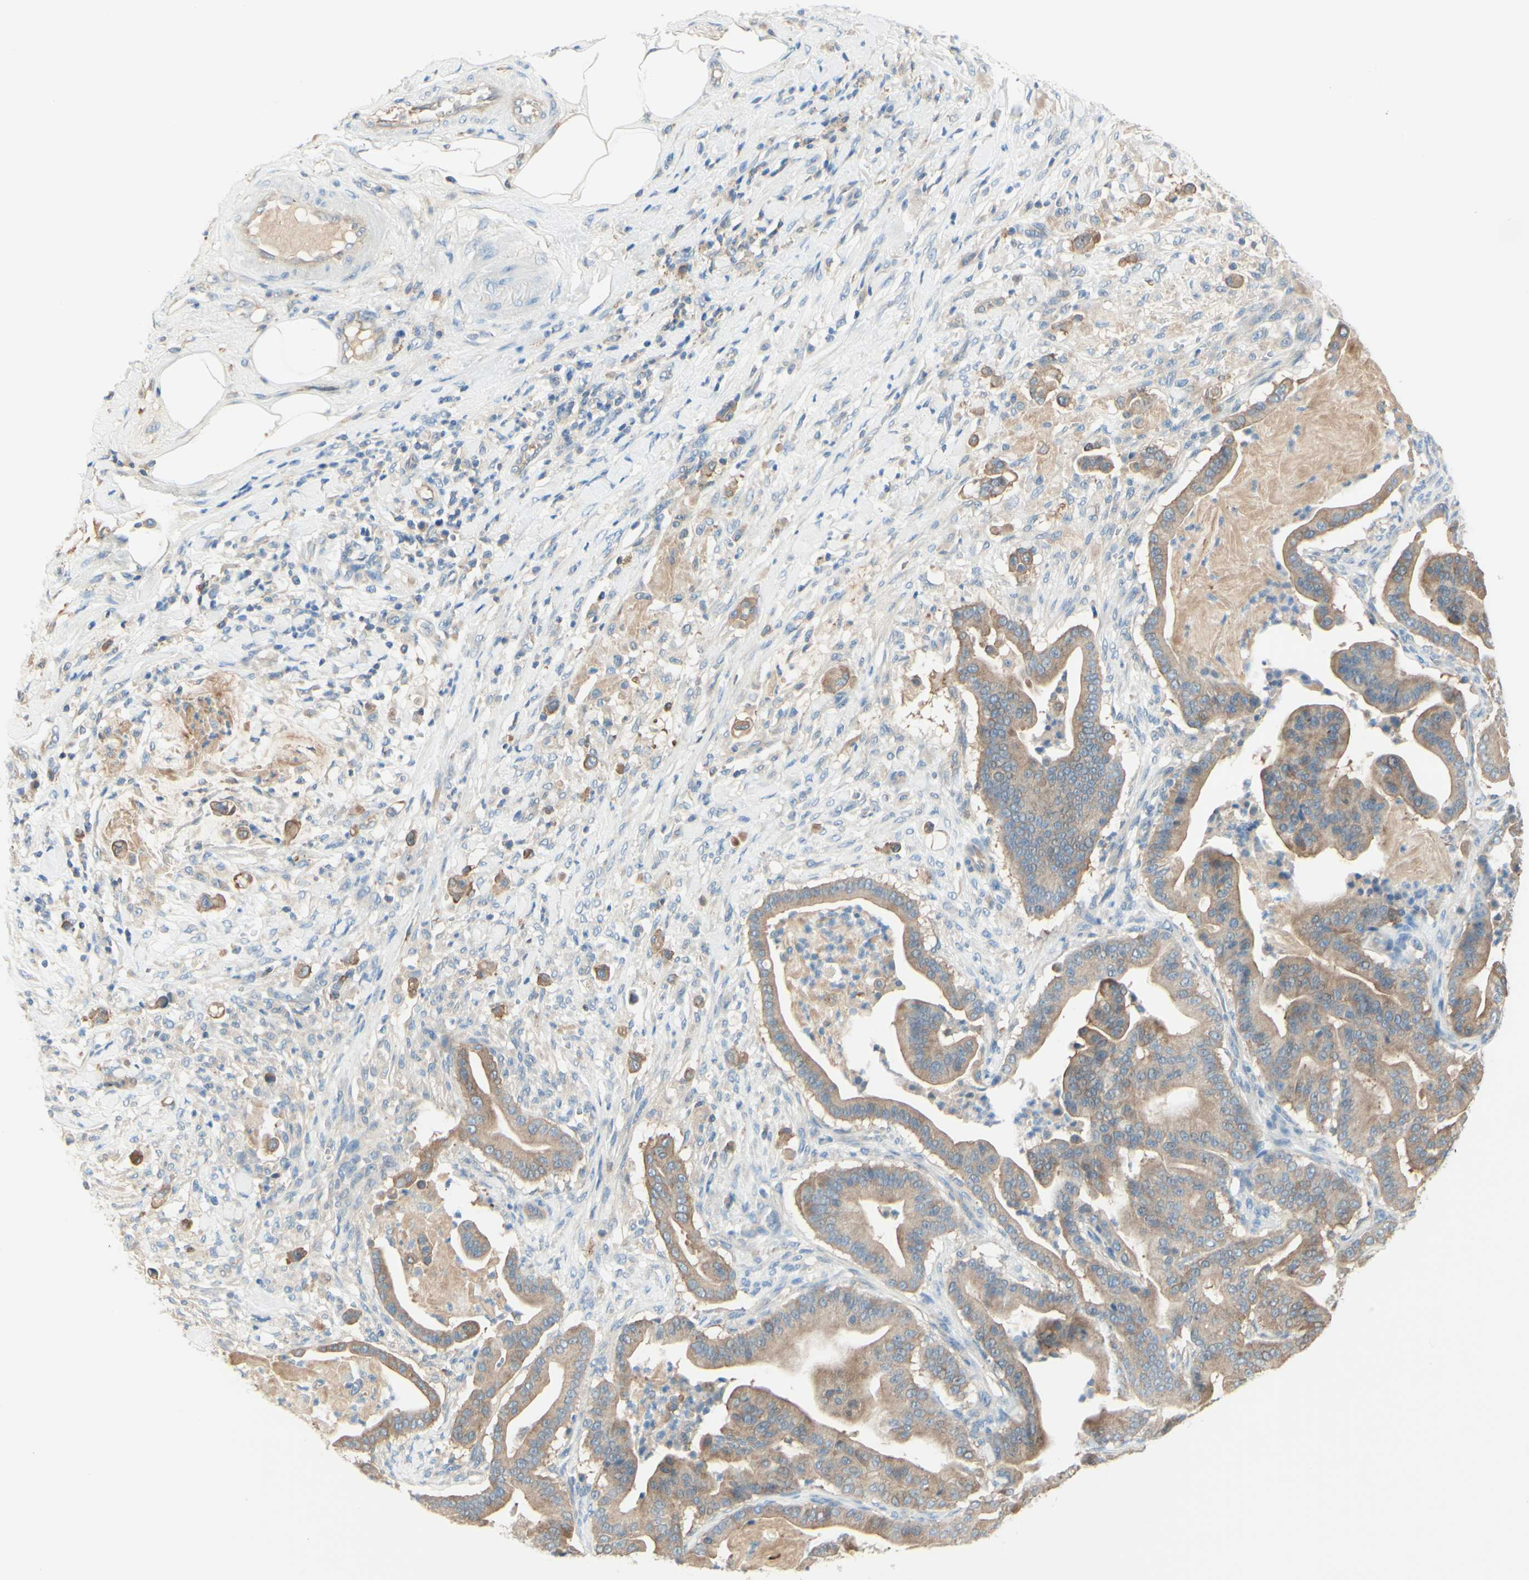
{"staining": {"intensity": "moderate", "quantity": ">75%", "location": "cytoplasmic/membranous"}, "tissue": "pancreatic cancer", "cell_type": "Tumor cells", "image_type": "cancer", "snomed": [{"axis": "morphology", "description": "Adenocarcinoma, NOS"}, {"axis": "topography", "description": "Pancreas"}], "caption": "Immunohistochemistry staining of adenocarcinoma (pancreatic), which reveals medium levels of moderate cytoplasmic/membranous staining in approximately >75% of tumor cells indicating moderate cytoplasmic/membranous protein expression. The staining was performed using DAB (brown) for protein detection and nuclei were counterstained in hematoxylin (blue).", "gene": "MTM1", "patient": {"sex": "male", "age": 63}}